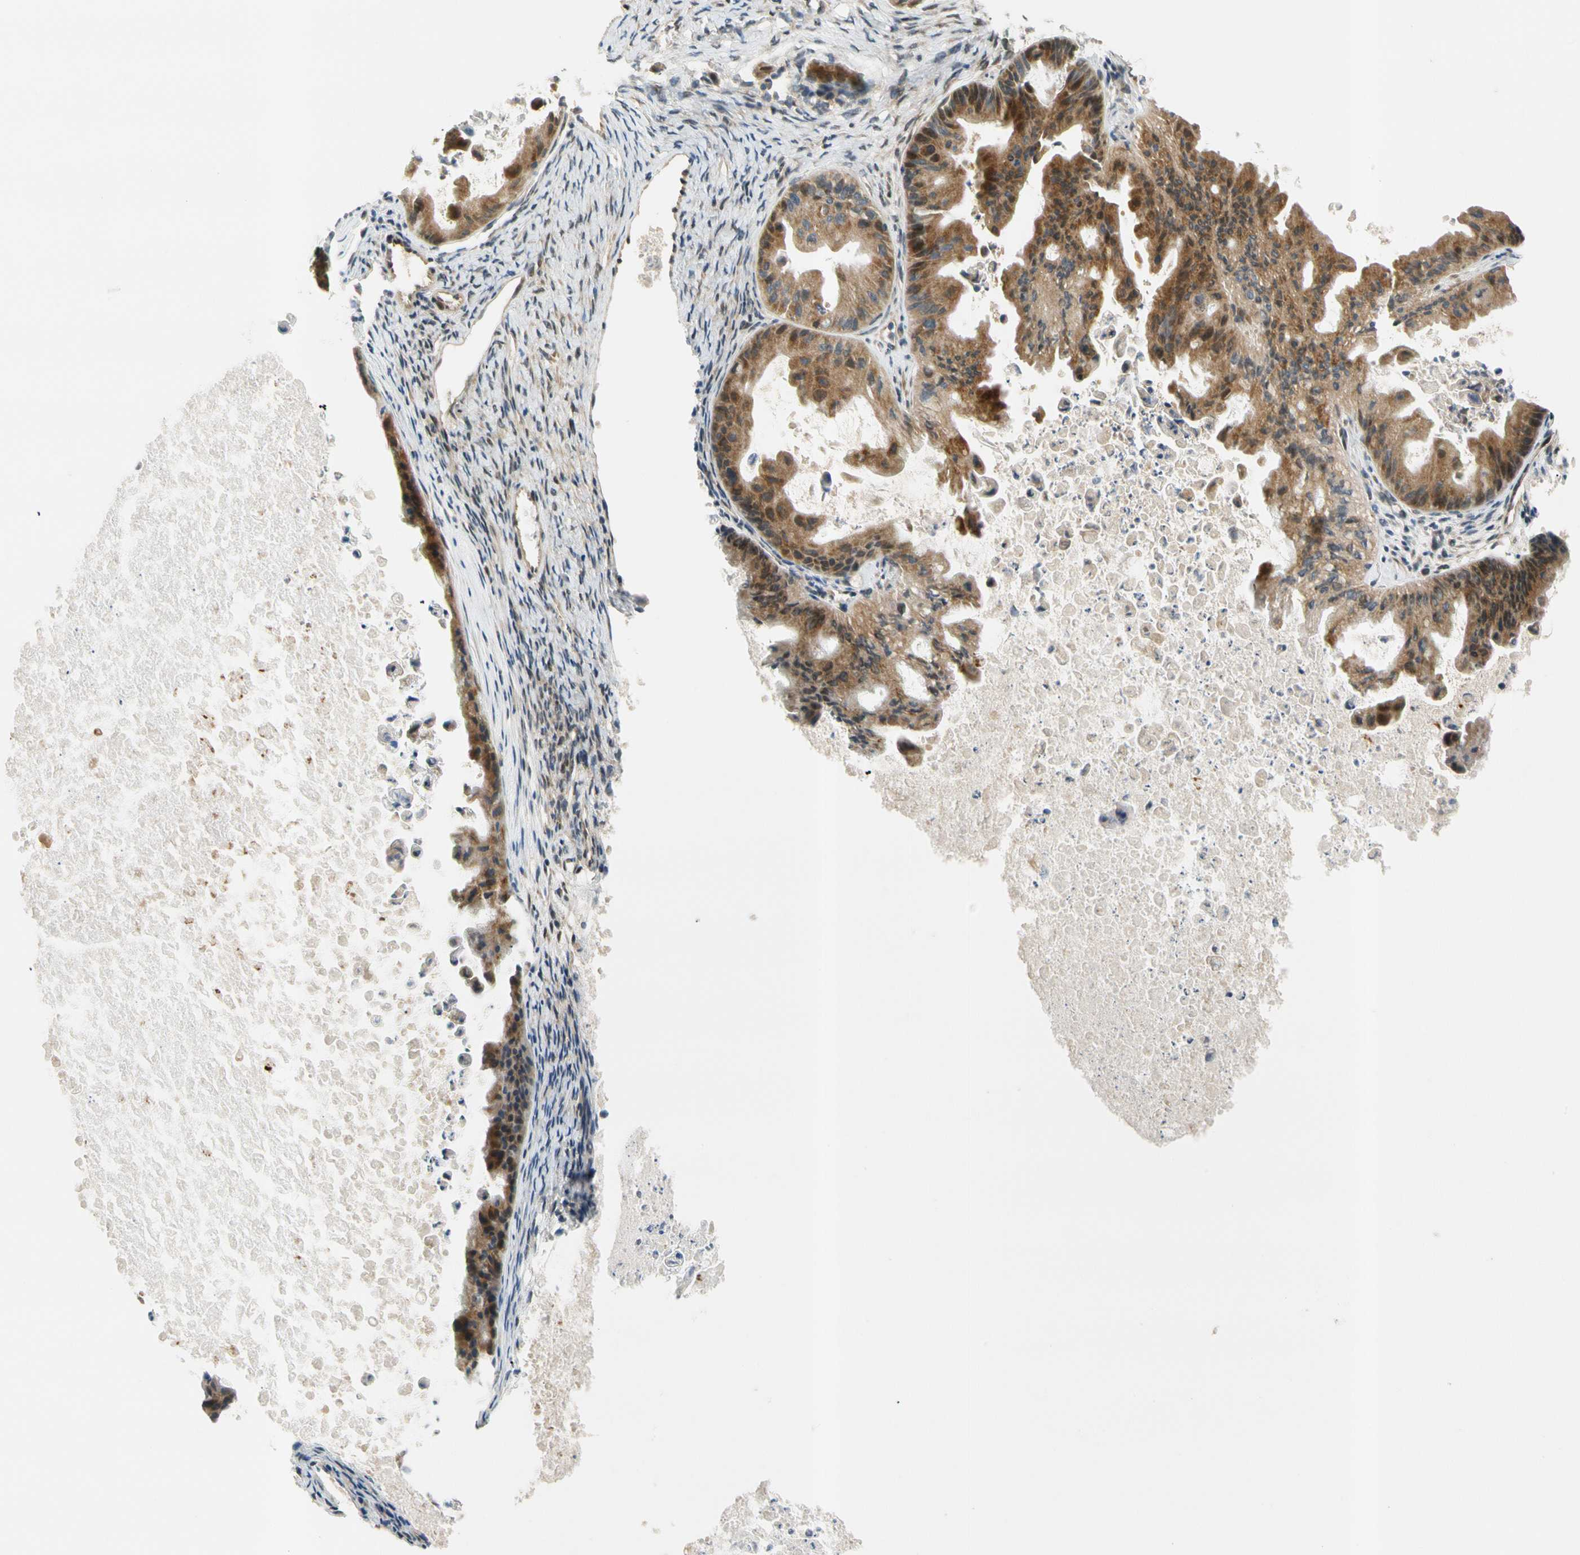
{"staining": {"intensity": "moderate", "quantity": ">75%", "location": "cytoplasmic/membranous,nuclear"}, "tissue": "ovarian cancer", "cell_type": "Tumor cells", "image_type": "cancer", "snomed": [{"axis": "morphology", "description": "Cystadenocarcinoma, mucinous, NOS"}, {"axis": "topography", "description": "Ovary"}], "caption": "Immunohistochemistry (IHC) (DAB (3,3'-diaminobenzidine)) staining of human mucinous cystadenocarcinoma (ovarian) demonstrates moderate cytoplasmic/membranous and nuclear protein expression in about >75% of tumor cells.", "gene": "GATD1", "patient": {"sex": "female", "age": 37}}